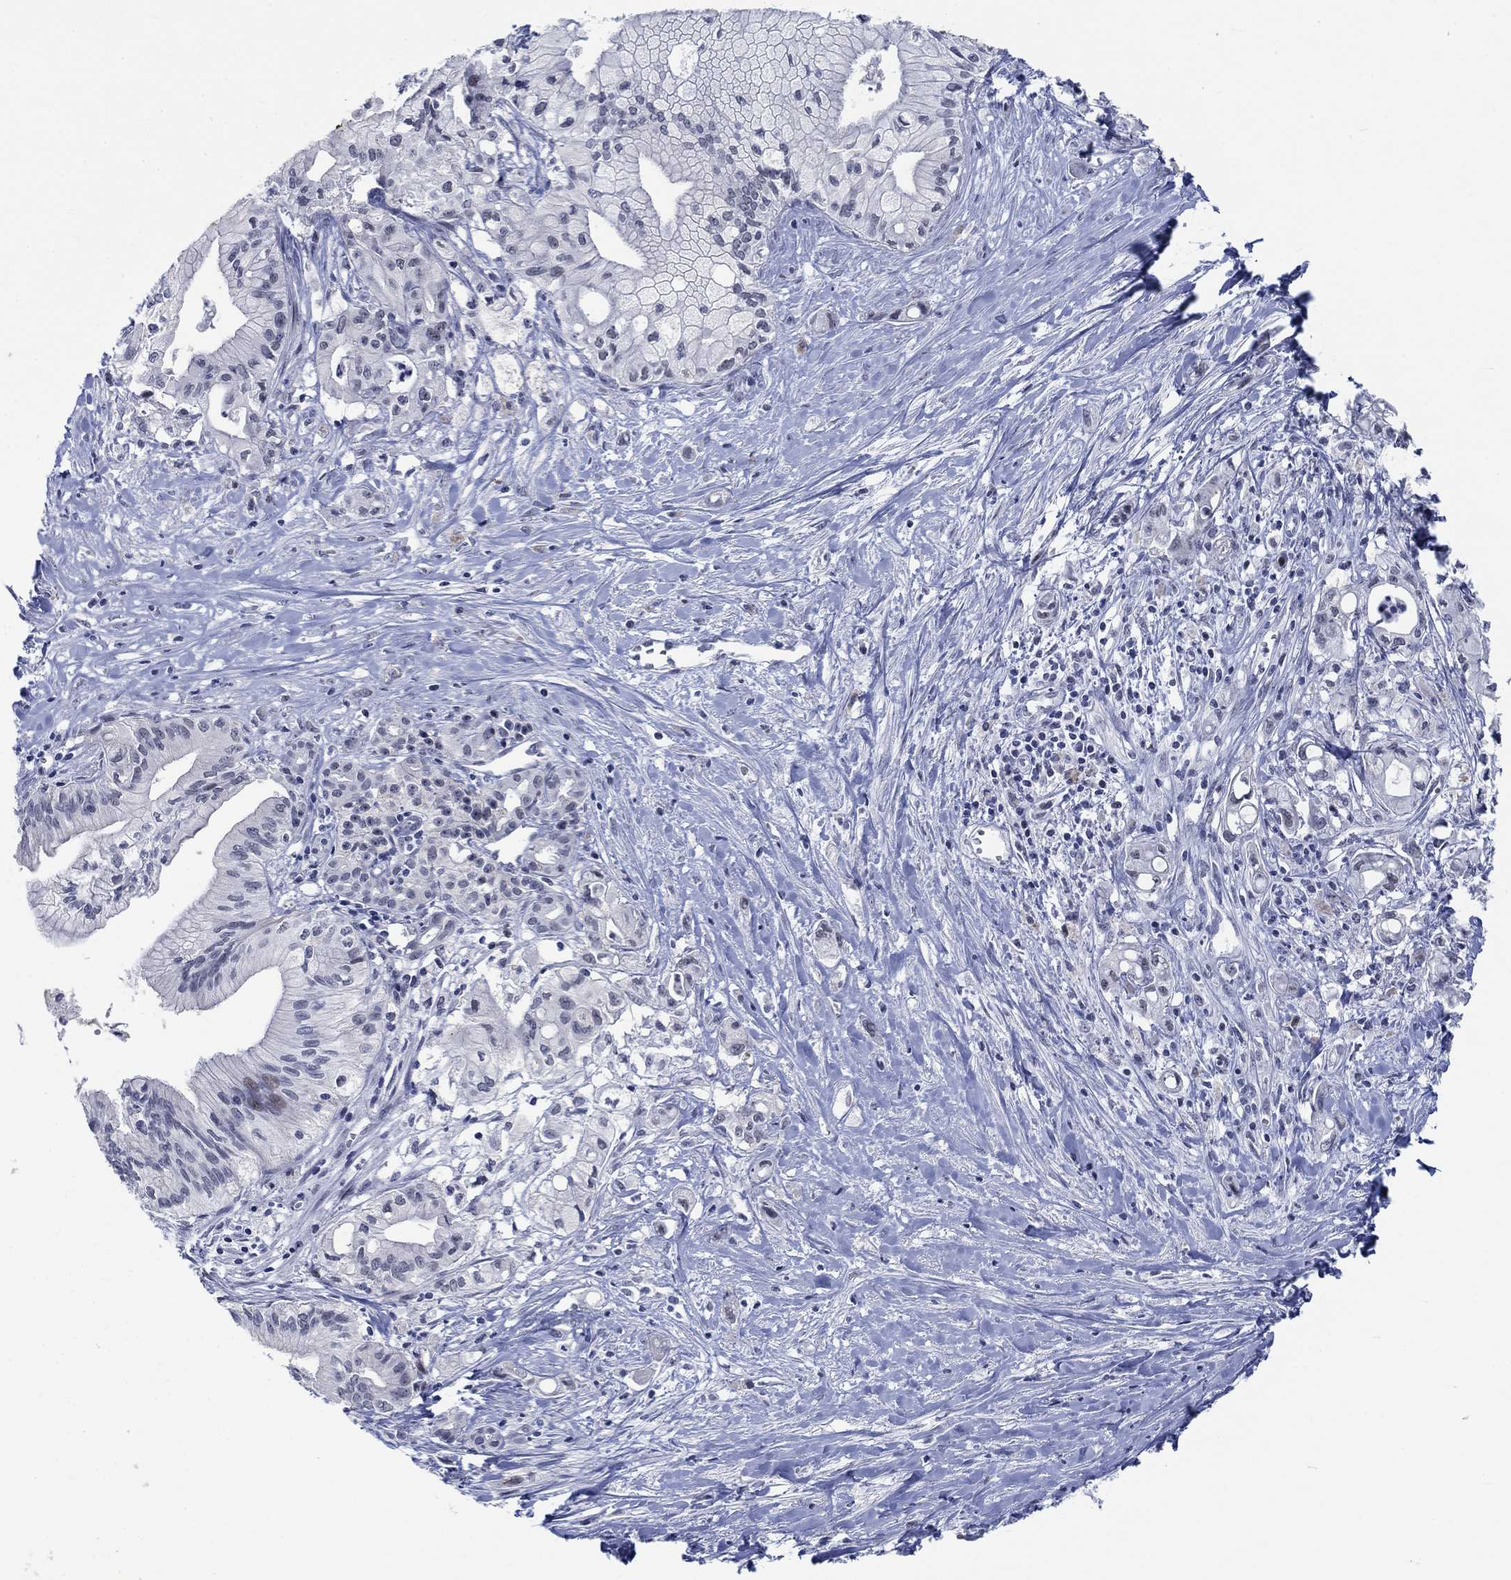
{"staining": {"intensity": "negative", "quantity": "none", "location": "none"}, "tissue": "pancreatic cancer", "cell_type": "Tumor cells", "image_type": "cancer", "snomed": [{"axis": "morphology", "description": "Adenocarcinoma, NOS"}, {"axis": "topography", "description": "Pancreas"}], "caption": "Tumor cells show no significant positivity in adenocarcinoma (pancreatic).", "gene": "NEU3", "patient": {"sex": "male", "age": 71}}